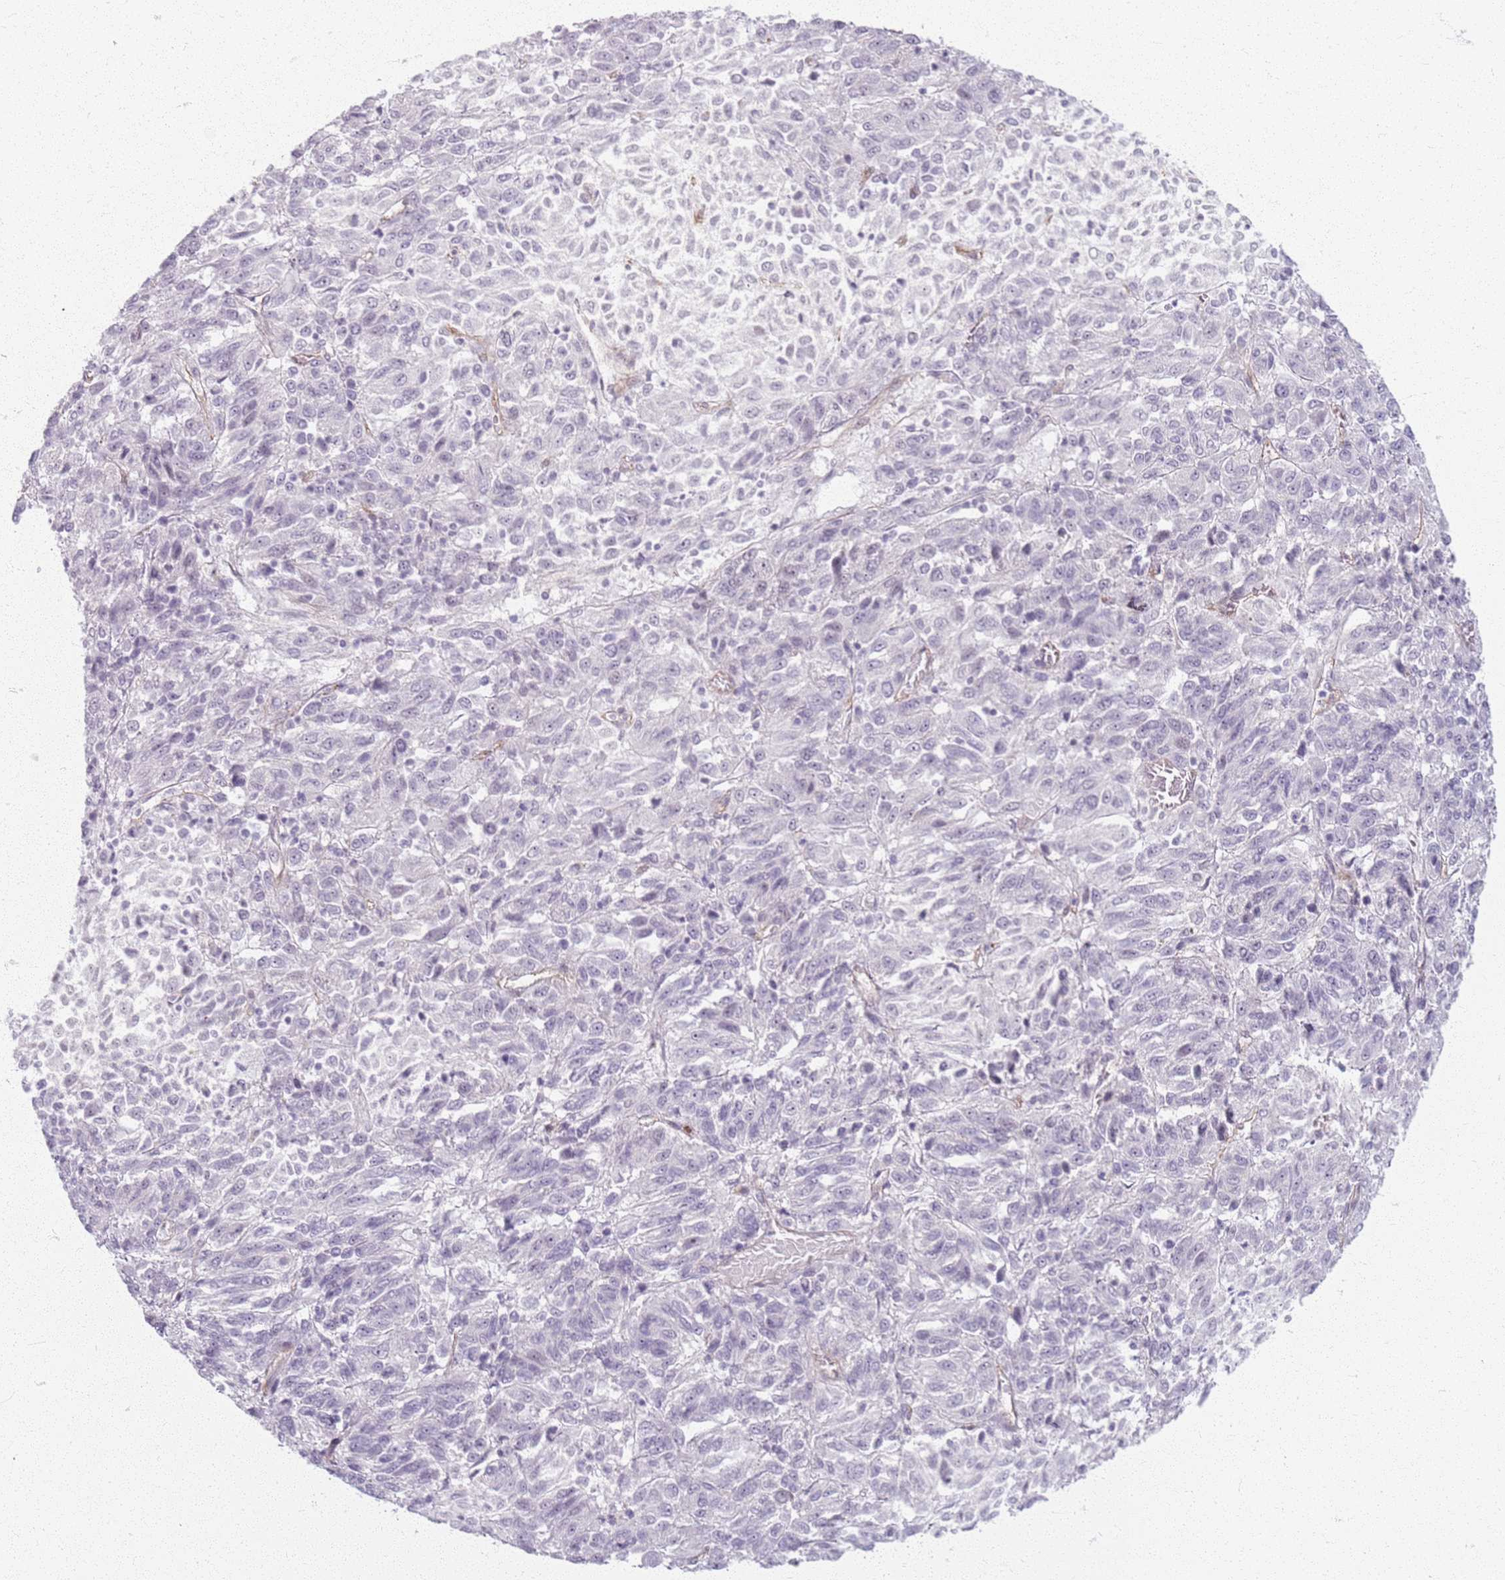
{"staining": {"intensity": "negative", "quantity": "none", "location": "none"}, "tissue": "melanoma", "cell_type": "Tumor cells", "image_type": "cancer", "snomed": [{"axis": "morphology", "description": "Malignant melanoma, Metastatic site"}, {"axis": "topography", "description": "Lung"}], "caption": "Tumor cells show no significant expression in malignant melanoma (metastatic site).", "gene": "KCNA5", "patient": {"sex": "male", "age": 64}}